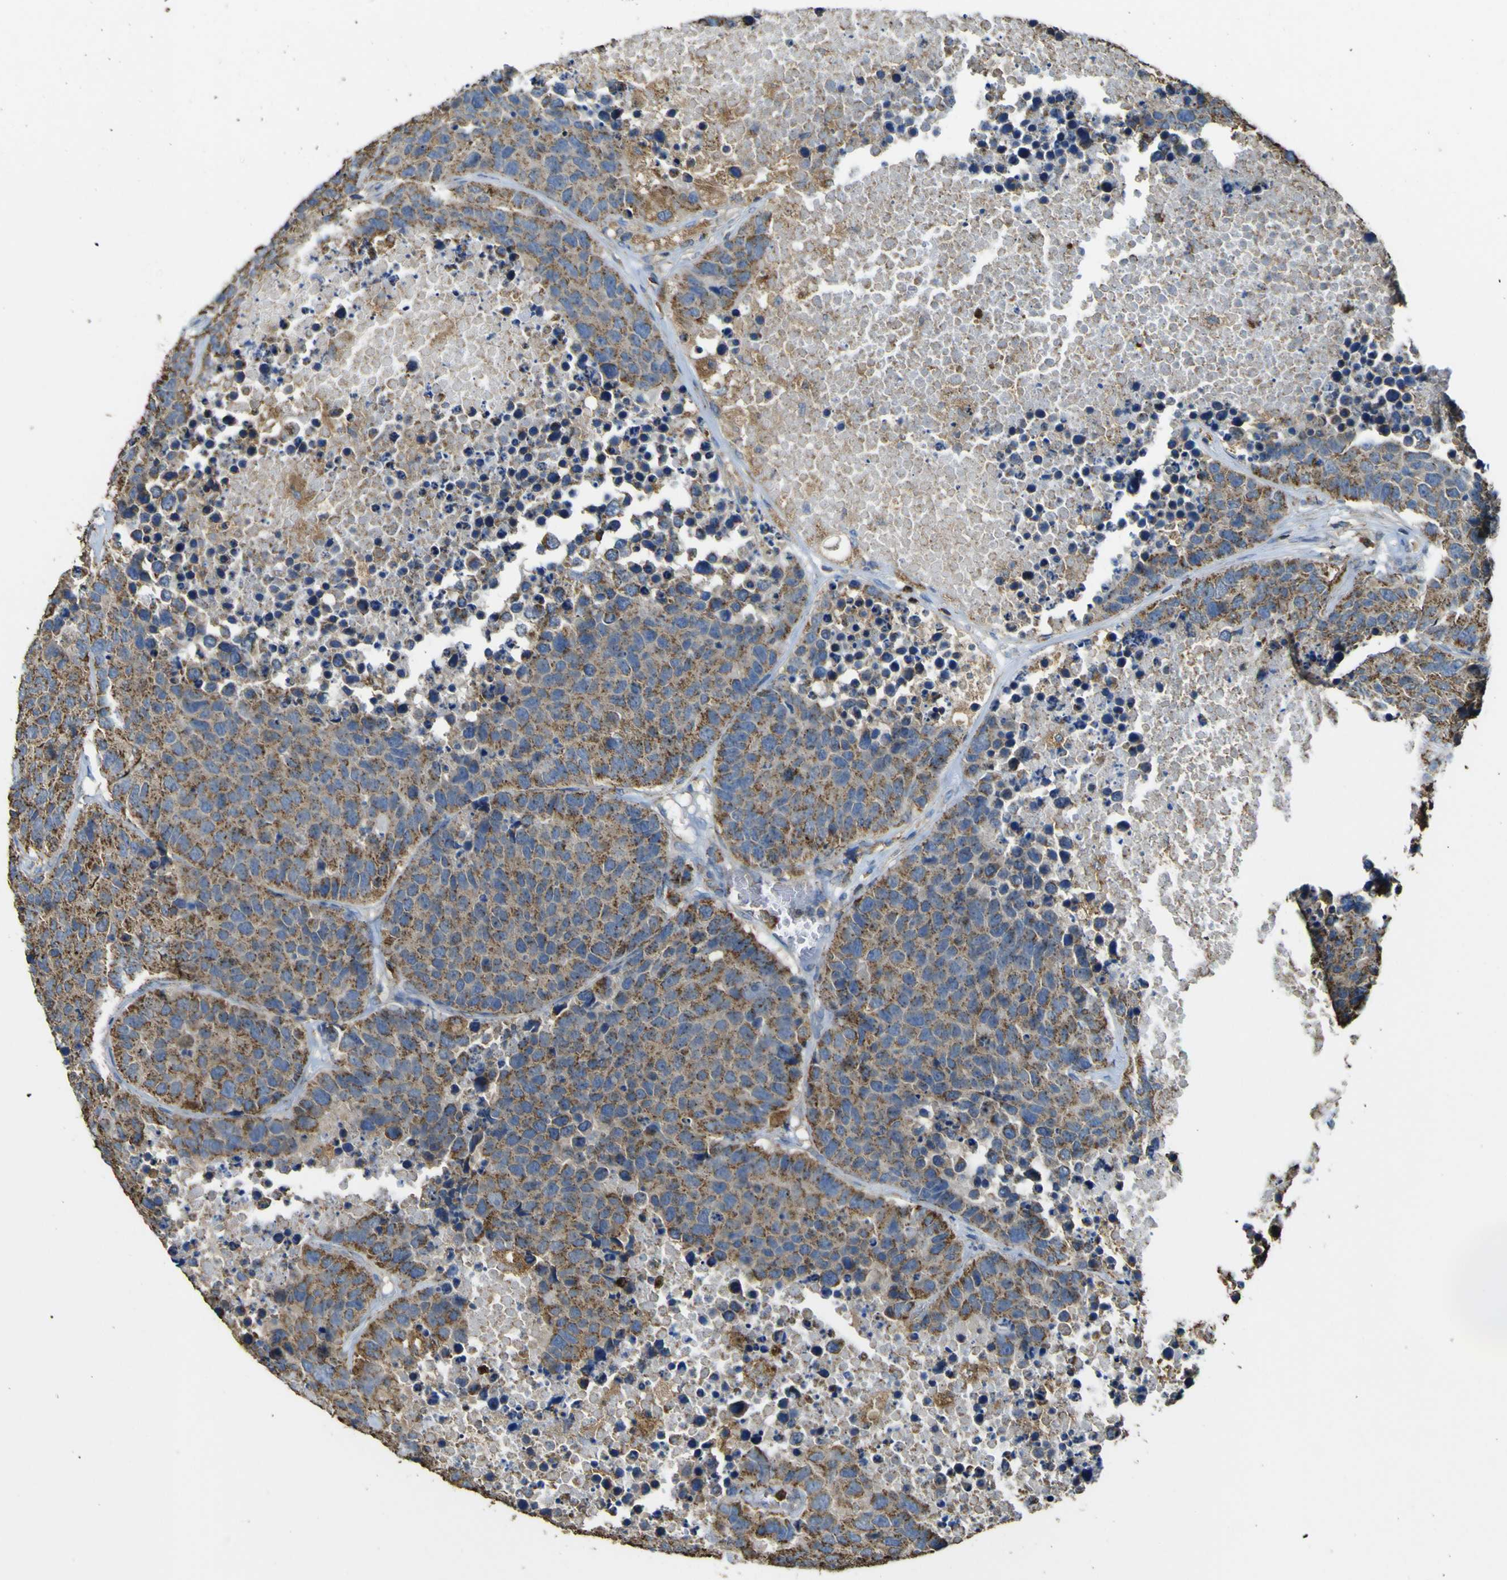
{"staining": {"intensity": "moderate", "quantity": ">75%", "location": "cytoplasmic/membranous"}, "tissue": "carcinoid", "cell_type": "Tumor cells", "image_type": "cancer", "snomed": [{"axis": "morphology", "description": "Carcinoid, malignant, NOS"}, {"axis": "topography", "description": "Lung"}], "caption": "A brown stain labels moderate cytoplasmic/membranous staining of a protein in carcinoid tumor cells. Immunohistochemistry (ihc) stains the protein in brown and the nuclei are stained blue.", "gene": "ACSL3", "patient": {"sex": "male", "age": 60}}